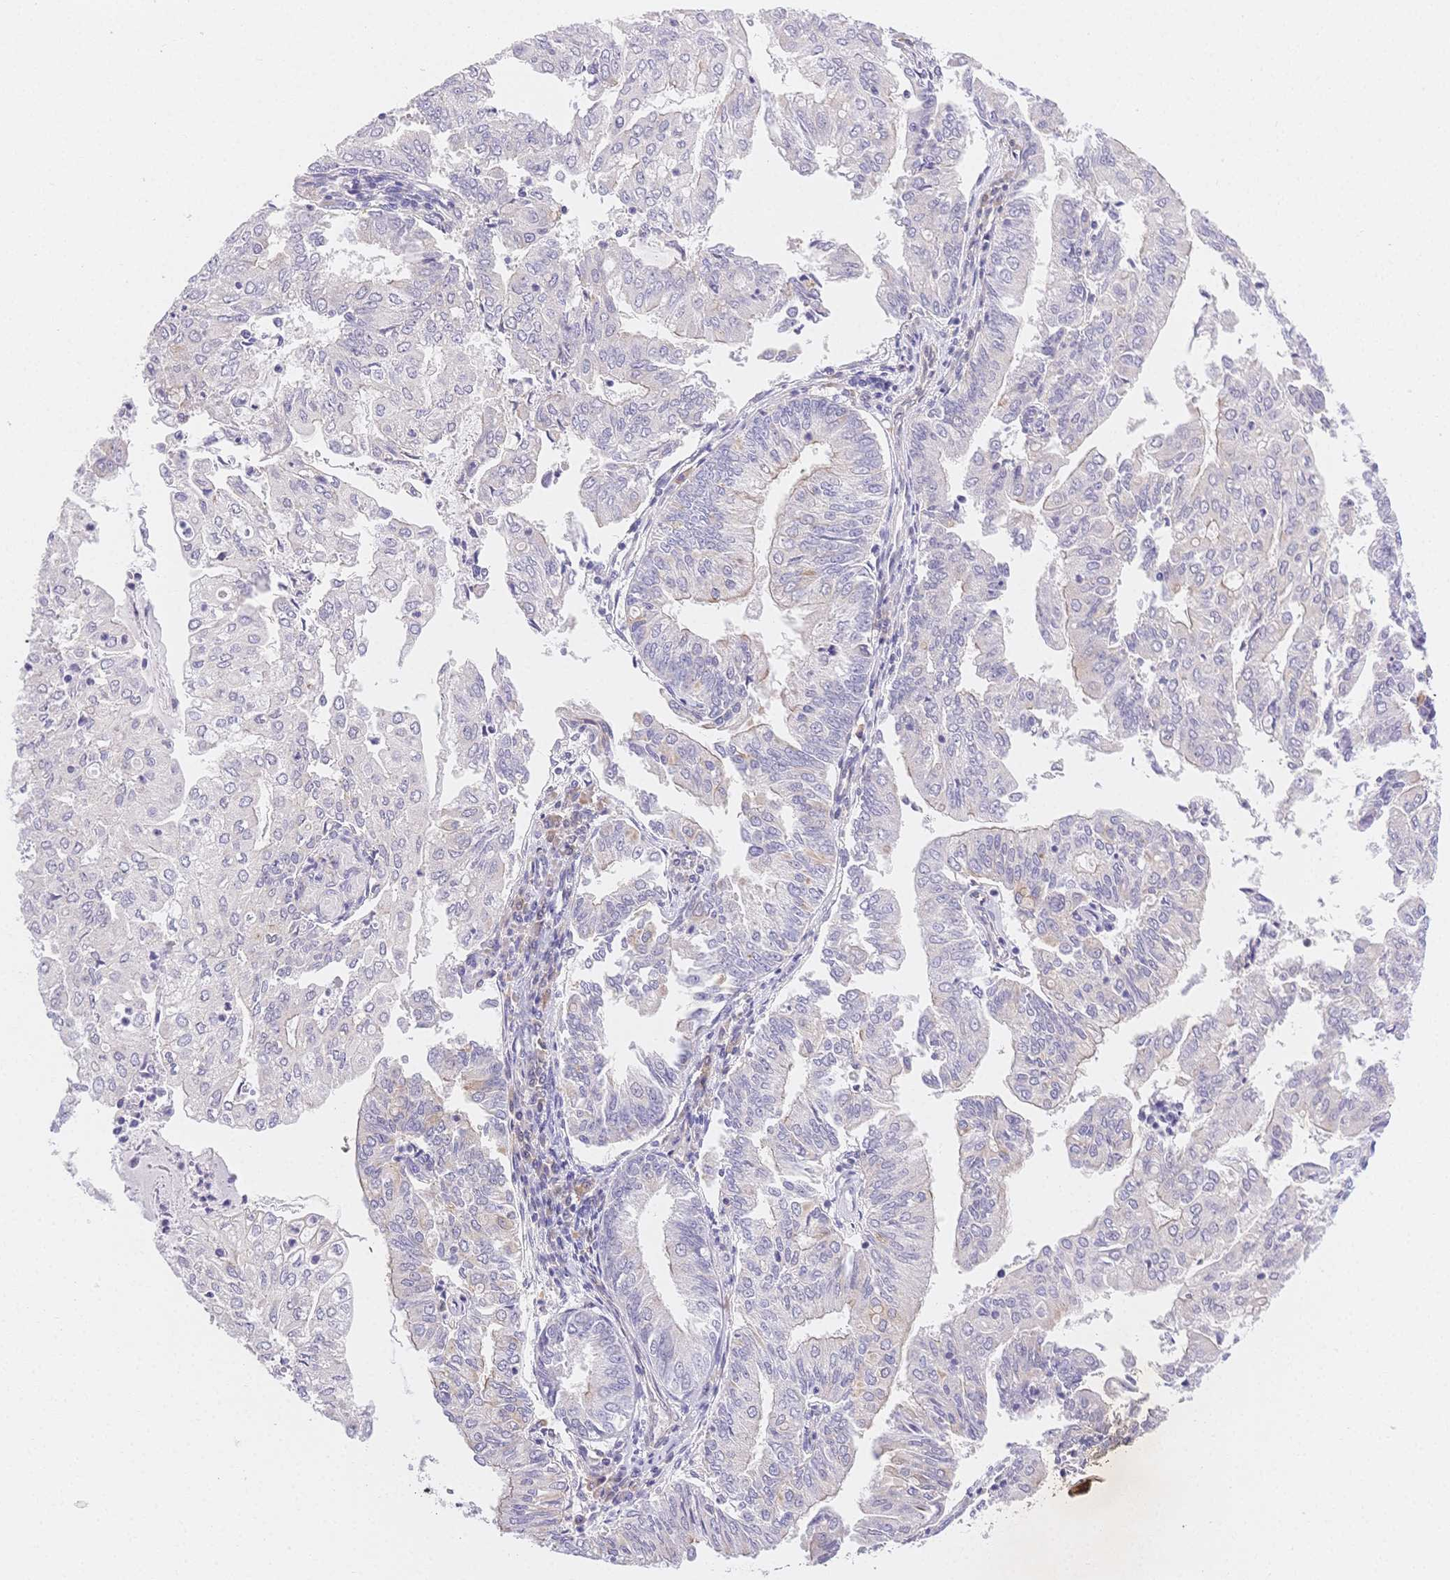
{"staining": {"intensity": "negative", "quantity": "none", "location": "none"}, "tissue": "endometrial cancer", "cell_type": "Tumor cells", "image_type": "cancer", "snomed": [{"axis": "morphology", "description": "Adenocarcinoma, NOS"}, {"axis": "topography", "description": "Endometrium"}], "caption": "This is an immunohistochemistry (IHC) histopathology image of human endometrial cancer (adenocarcinoma). There is no staining in tumor cells.", "gene": "CSN1S1", "patient": {"sex": "female", "age": 61}}